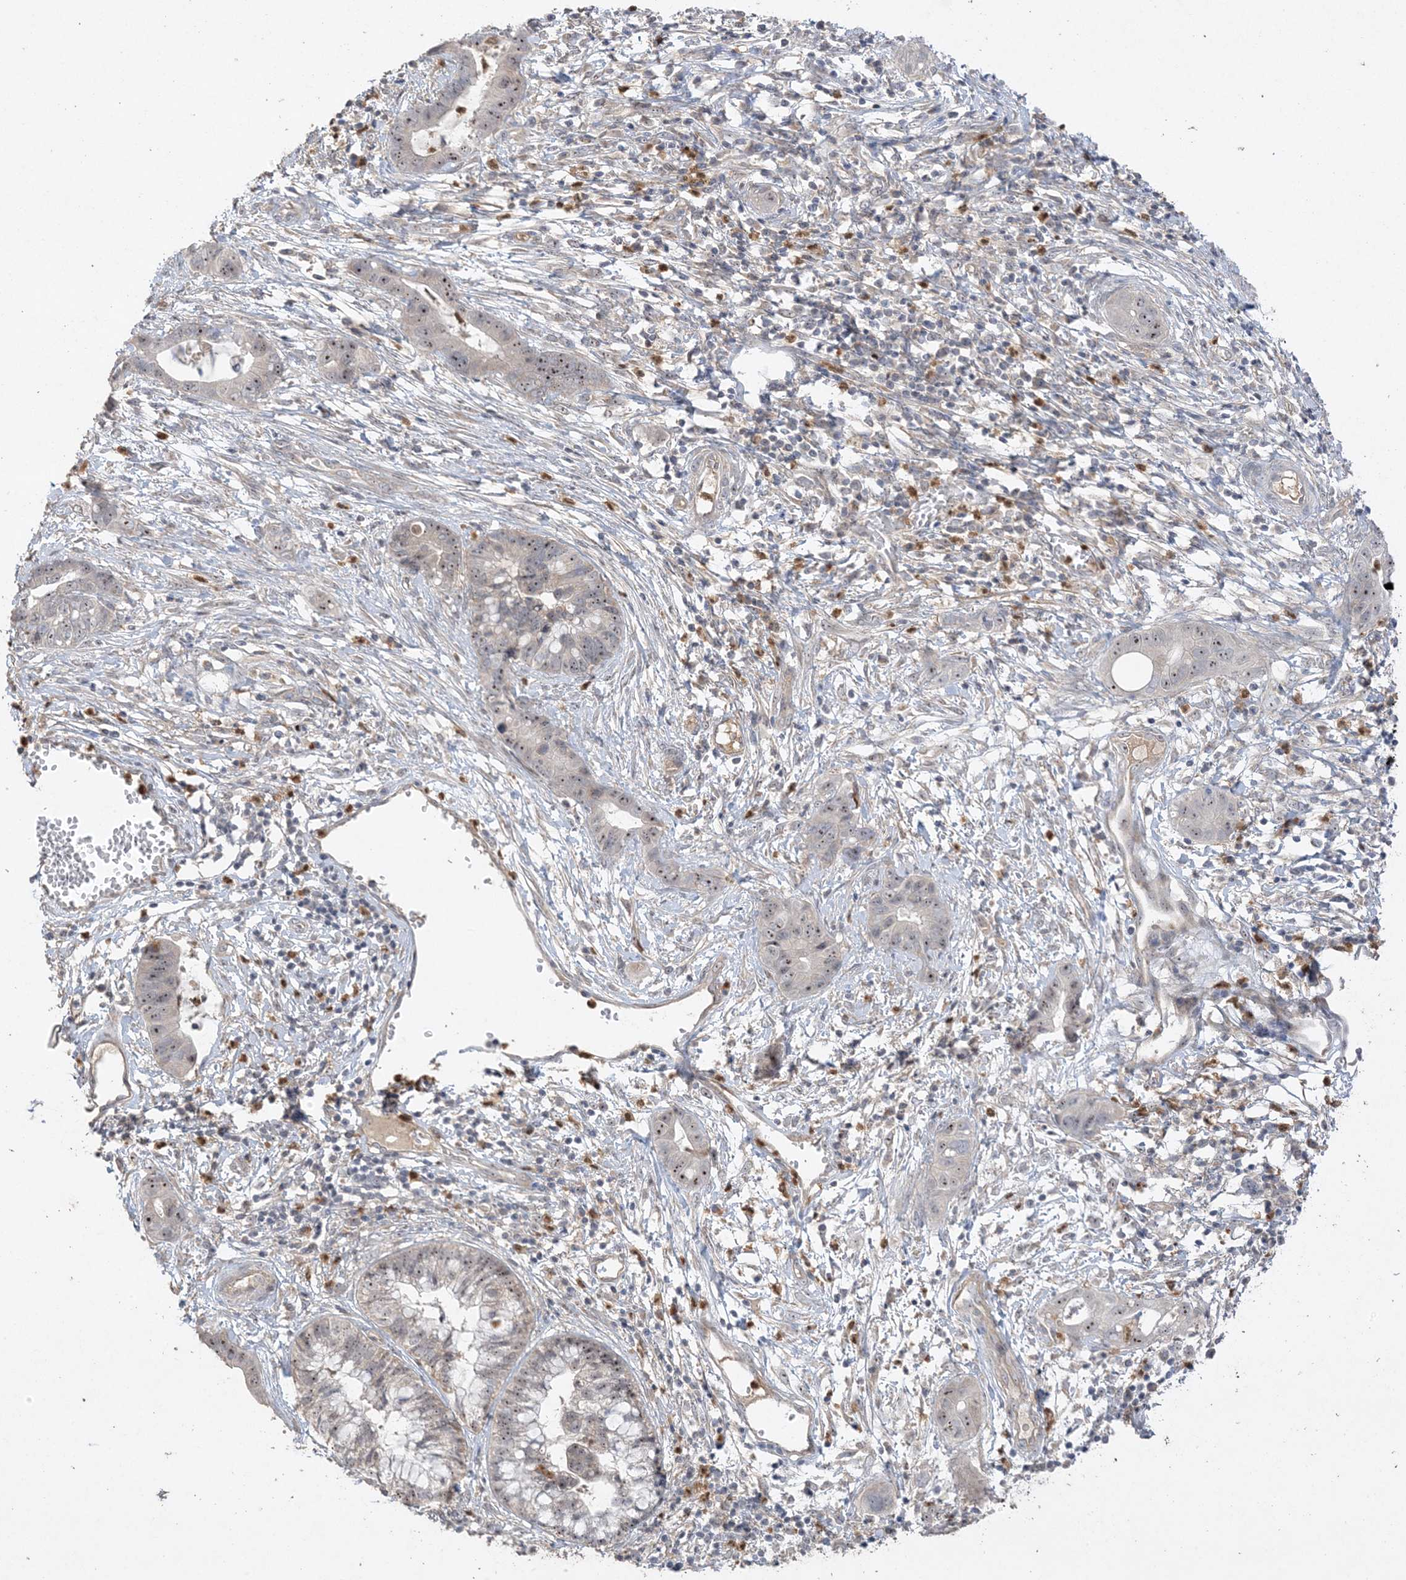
{"staining": {"intensity": "moderate", "quantity": "25%-75%", "location": "nuclear"}, "tissue": "cervical cancer", "cell_type": "Tumor cells", "image_type": "cancer", "snomed": [{"axis": "morphology", "description": "Adenocarcinoma, NOS"}, {"axis": "topography", "description": "Cervix"}], "caption": "Protein expression analysis of adenocarcinoma (cervical) shows moderate nuclear expression in about 25%-75% of tumor cells. (DAB IHC, brown staining for protein, blue staining for nuclei).", "gene": "DDX18", "patient": {"sex": "female", "age": 44}}